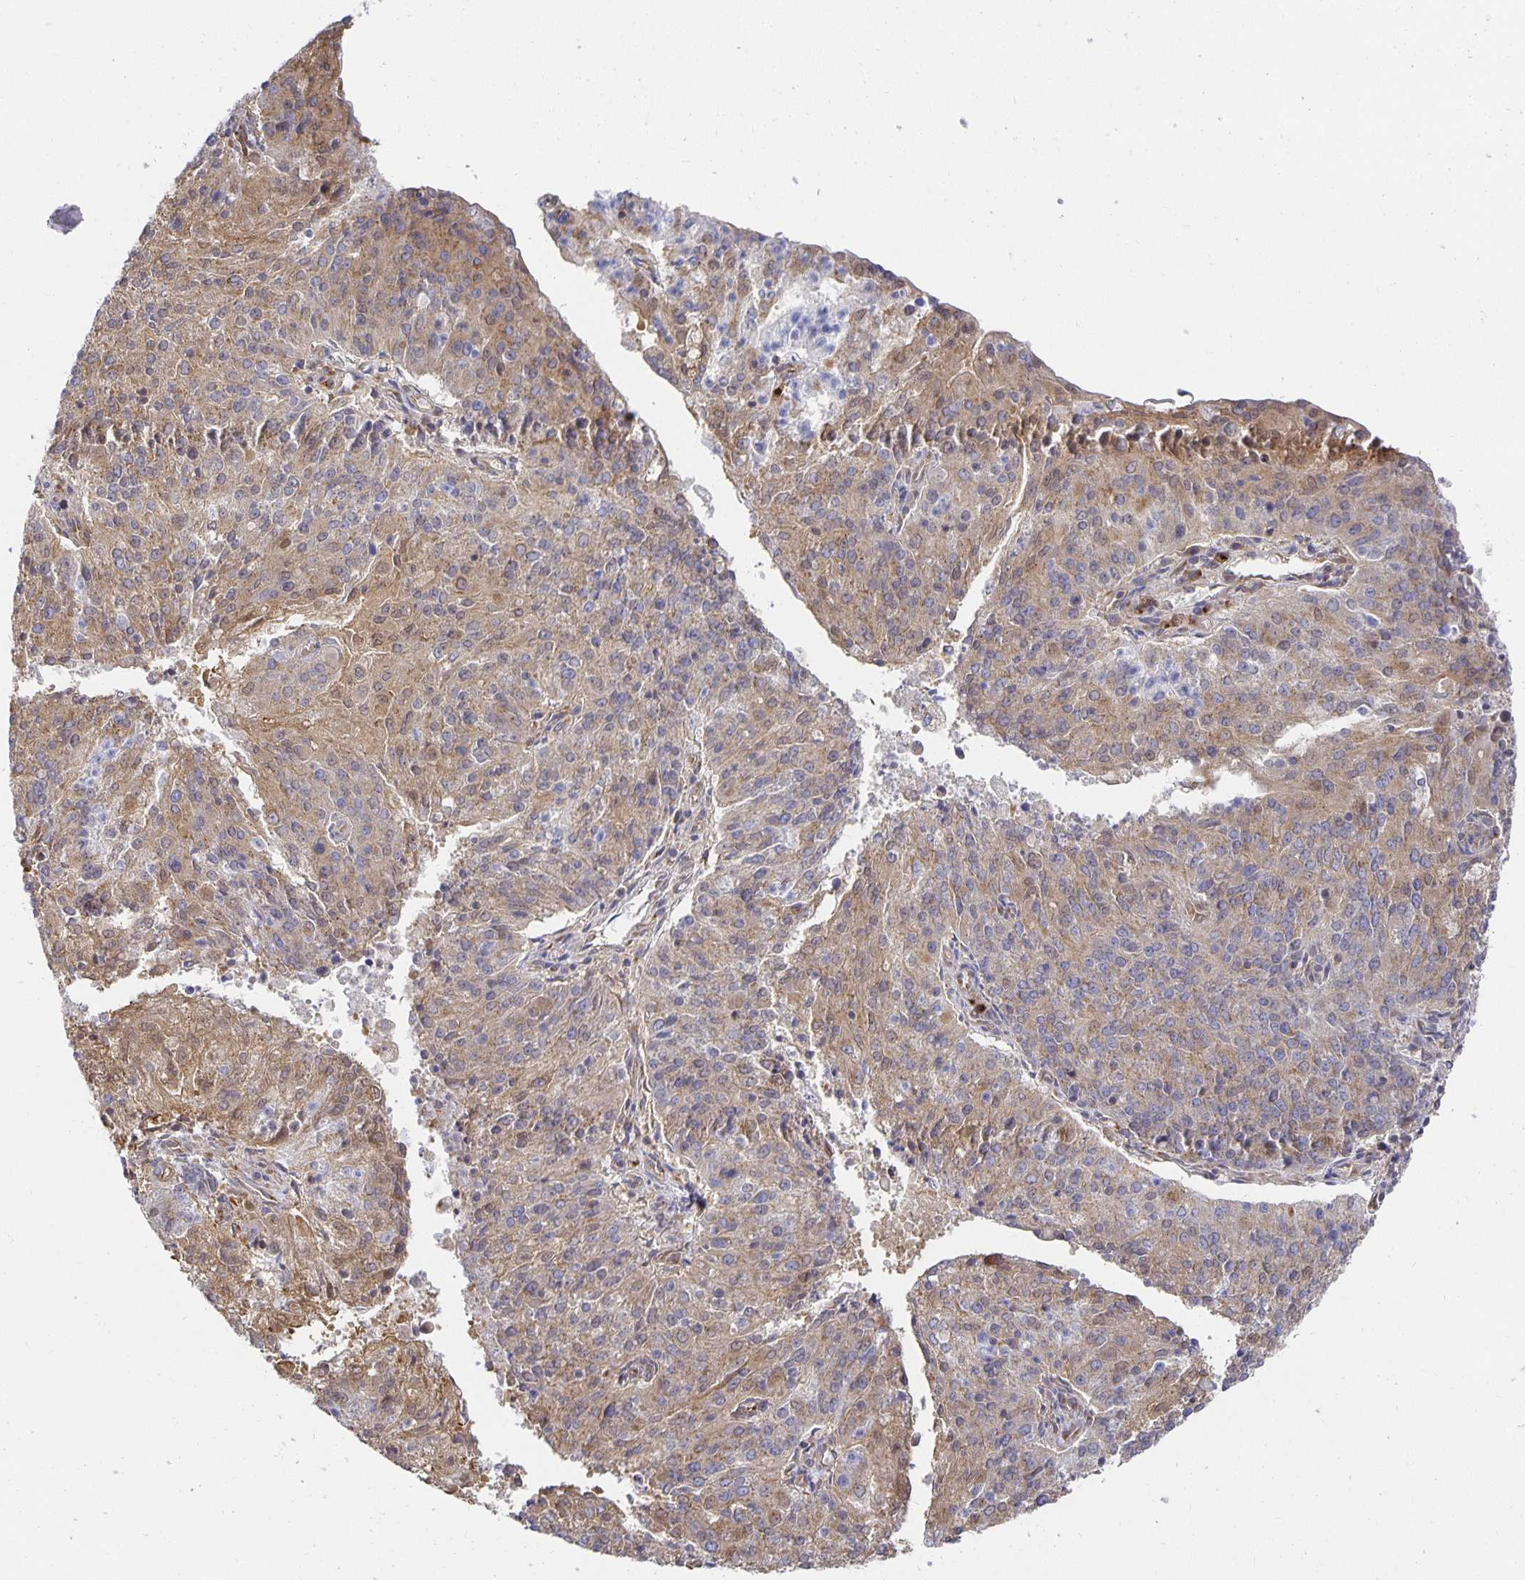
{"staining": {"intensity": "weak", "quantity": ">75%", "location": "cytoplasmic/membranous"}, "tissue": "endometrial cancer", "cell_type": "Tumor cells", "image_type": "cancer", "snomed": [{"axis": "morphology", "description": "Adenocarcinoma, NOS"}, {"axis": "topography", "description": "Endometrium"}], "caption": "Immunohistochemistry (IHC) photomicrograph of neoplastic tissue: human adenocarcinoma (endometrial) stained using immunohistochemistry exhibits low levels of weak protein expression localized specifically in the cytoplasmic/membranous of tumor cells, appearing as a cytoplasmic/membranous brown color.", "gene": "USO1", "patient": {"sex": "female", "age": 82}}